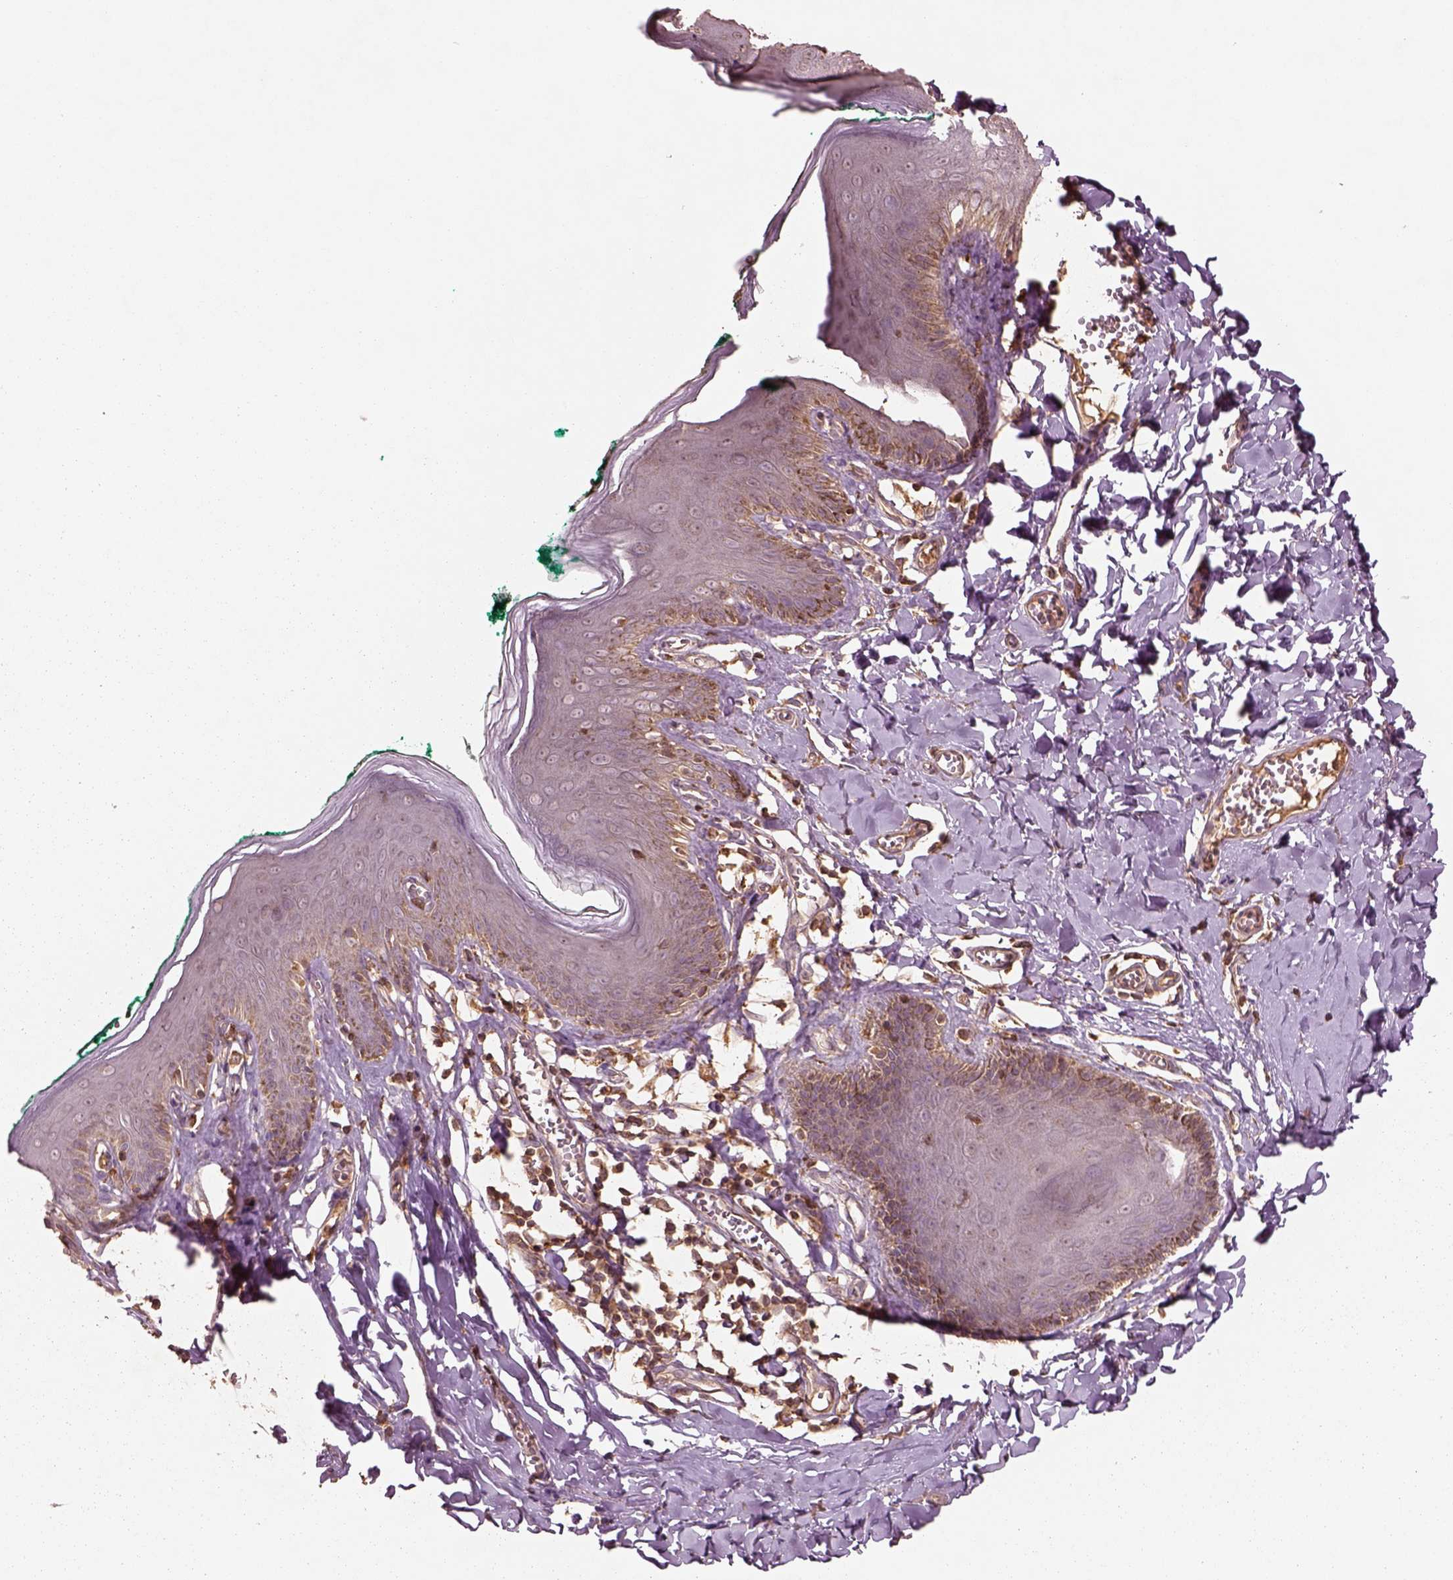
{"staining": {"intensity": "negative", "quantity": "none", "location": "none"}, "tissue": "skin", "cell_type": "Epidermal cells", "image_type": "normal", "snomed": [{"axis": "morphology", "description": "Normal tissue, NOS"}, {"axis": "topography", "description": "Vulva"}, {"axis": "topography", "description": "Peripheral nerve tissue"}], "caption": "Normal skin was stained to show a protein in brown. There is no significant positivity in epidermal cells.", "gene": "TRADD", "patient": {"sex": "female", "age": 66}}